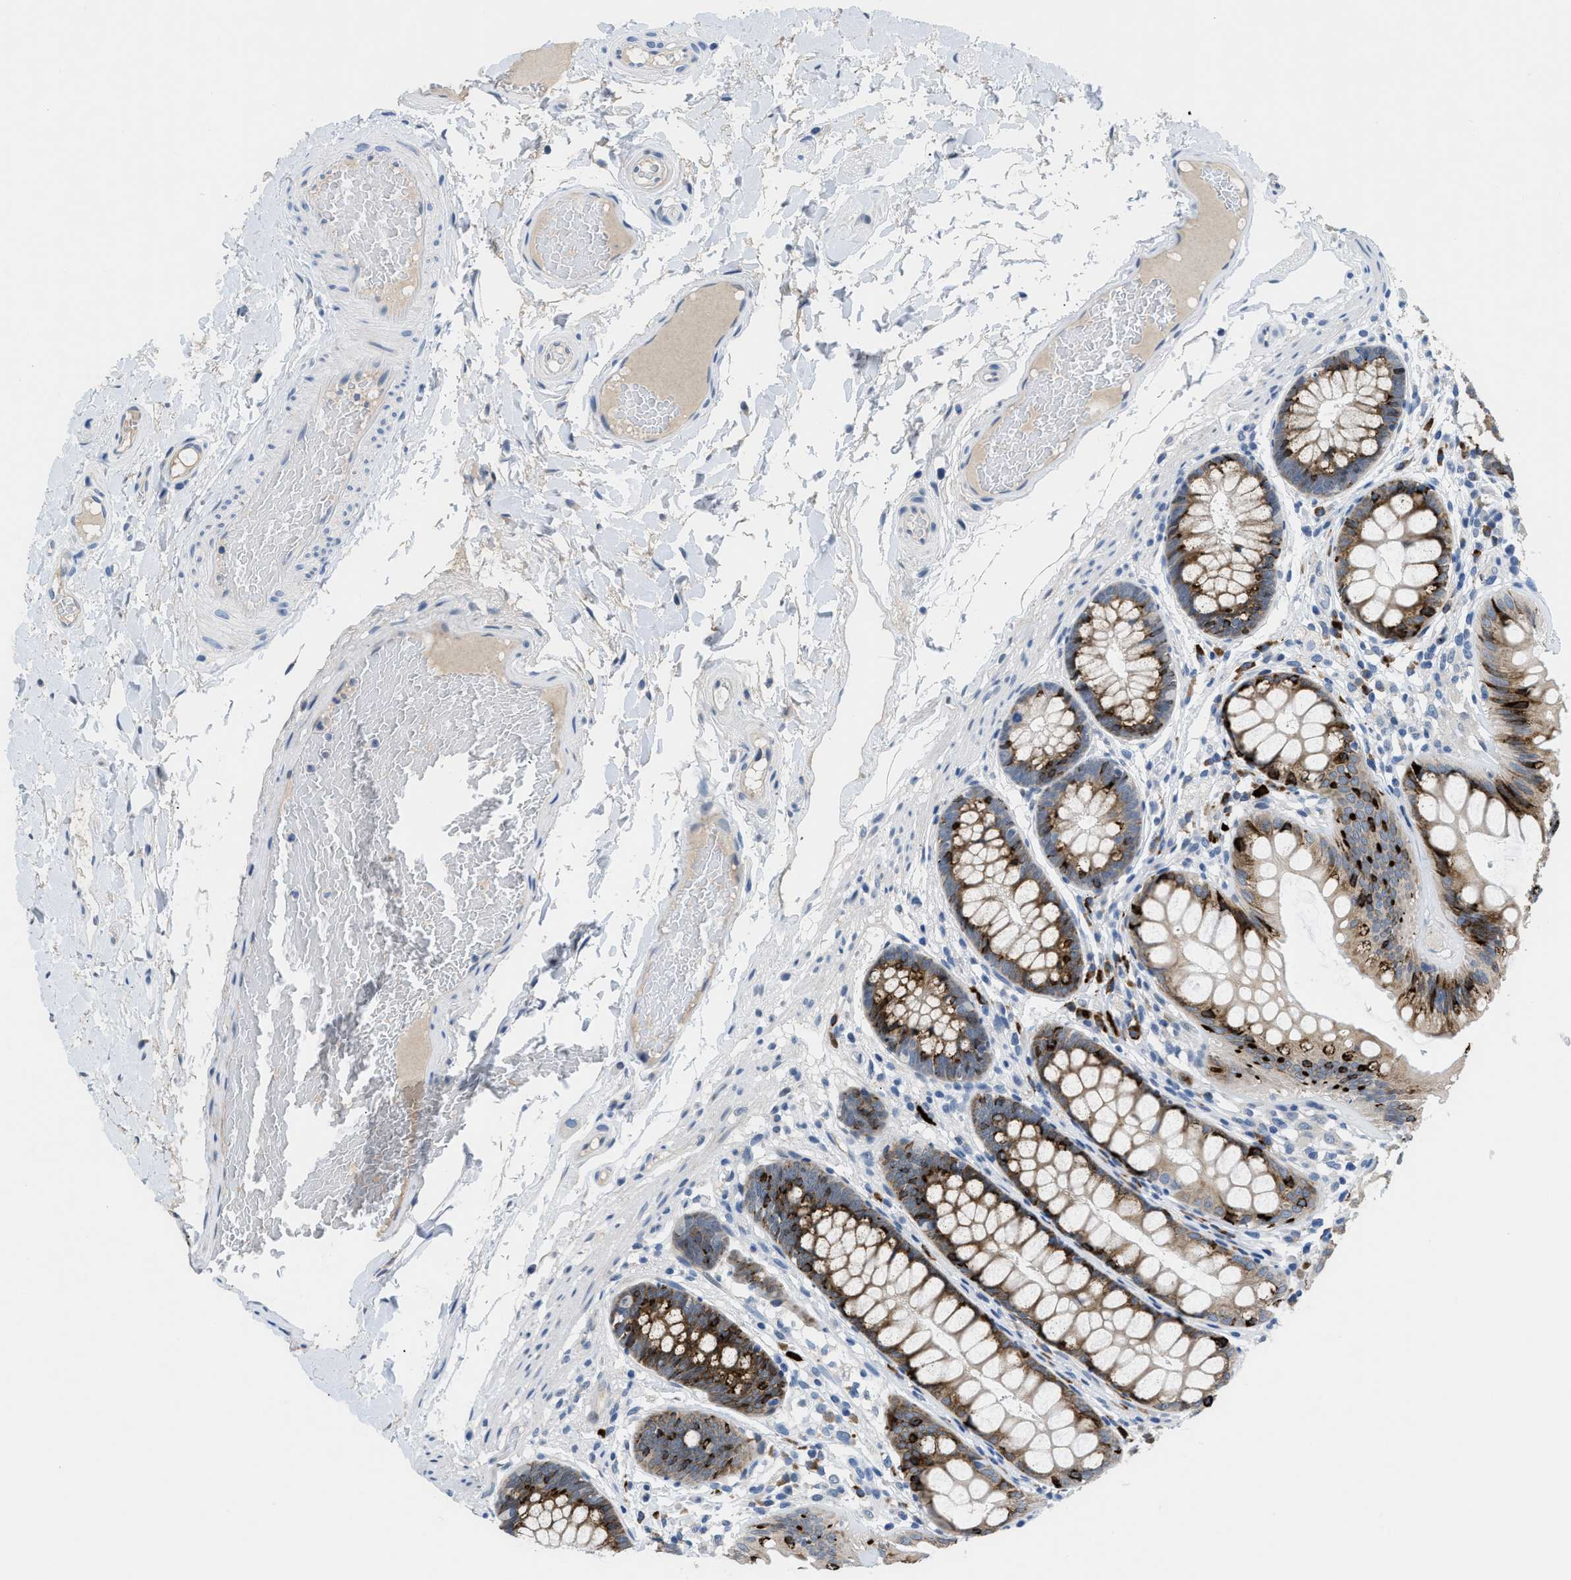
{"staining": {"intensity": "negative", "quantity": "none", "location": "none"}, "tissue": "colon", "cell_type": "Endothelial cells", "image_type": "normal", "snomed": [{"axis": "morphology", "description": "Normal tissue, NOS"}, {"axis": "topography", "description": "Colon"}], "caption": "IHC image of normal colon stained for a protein (brown), which displays no expression in endothelial cells. Brightfield microscopy of IHC stained with DAB (brown) and hematoxylin (blue), captured at high magnification.", "gene": "OR9K2", "patient": {"sex": "female", "age": 56}}